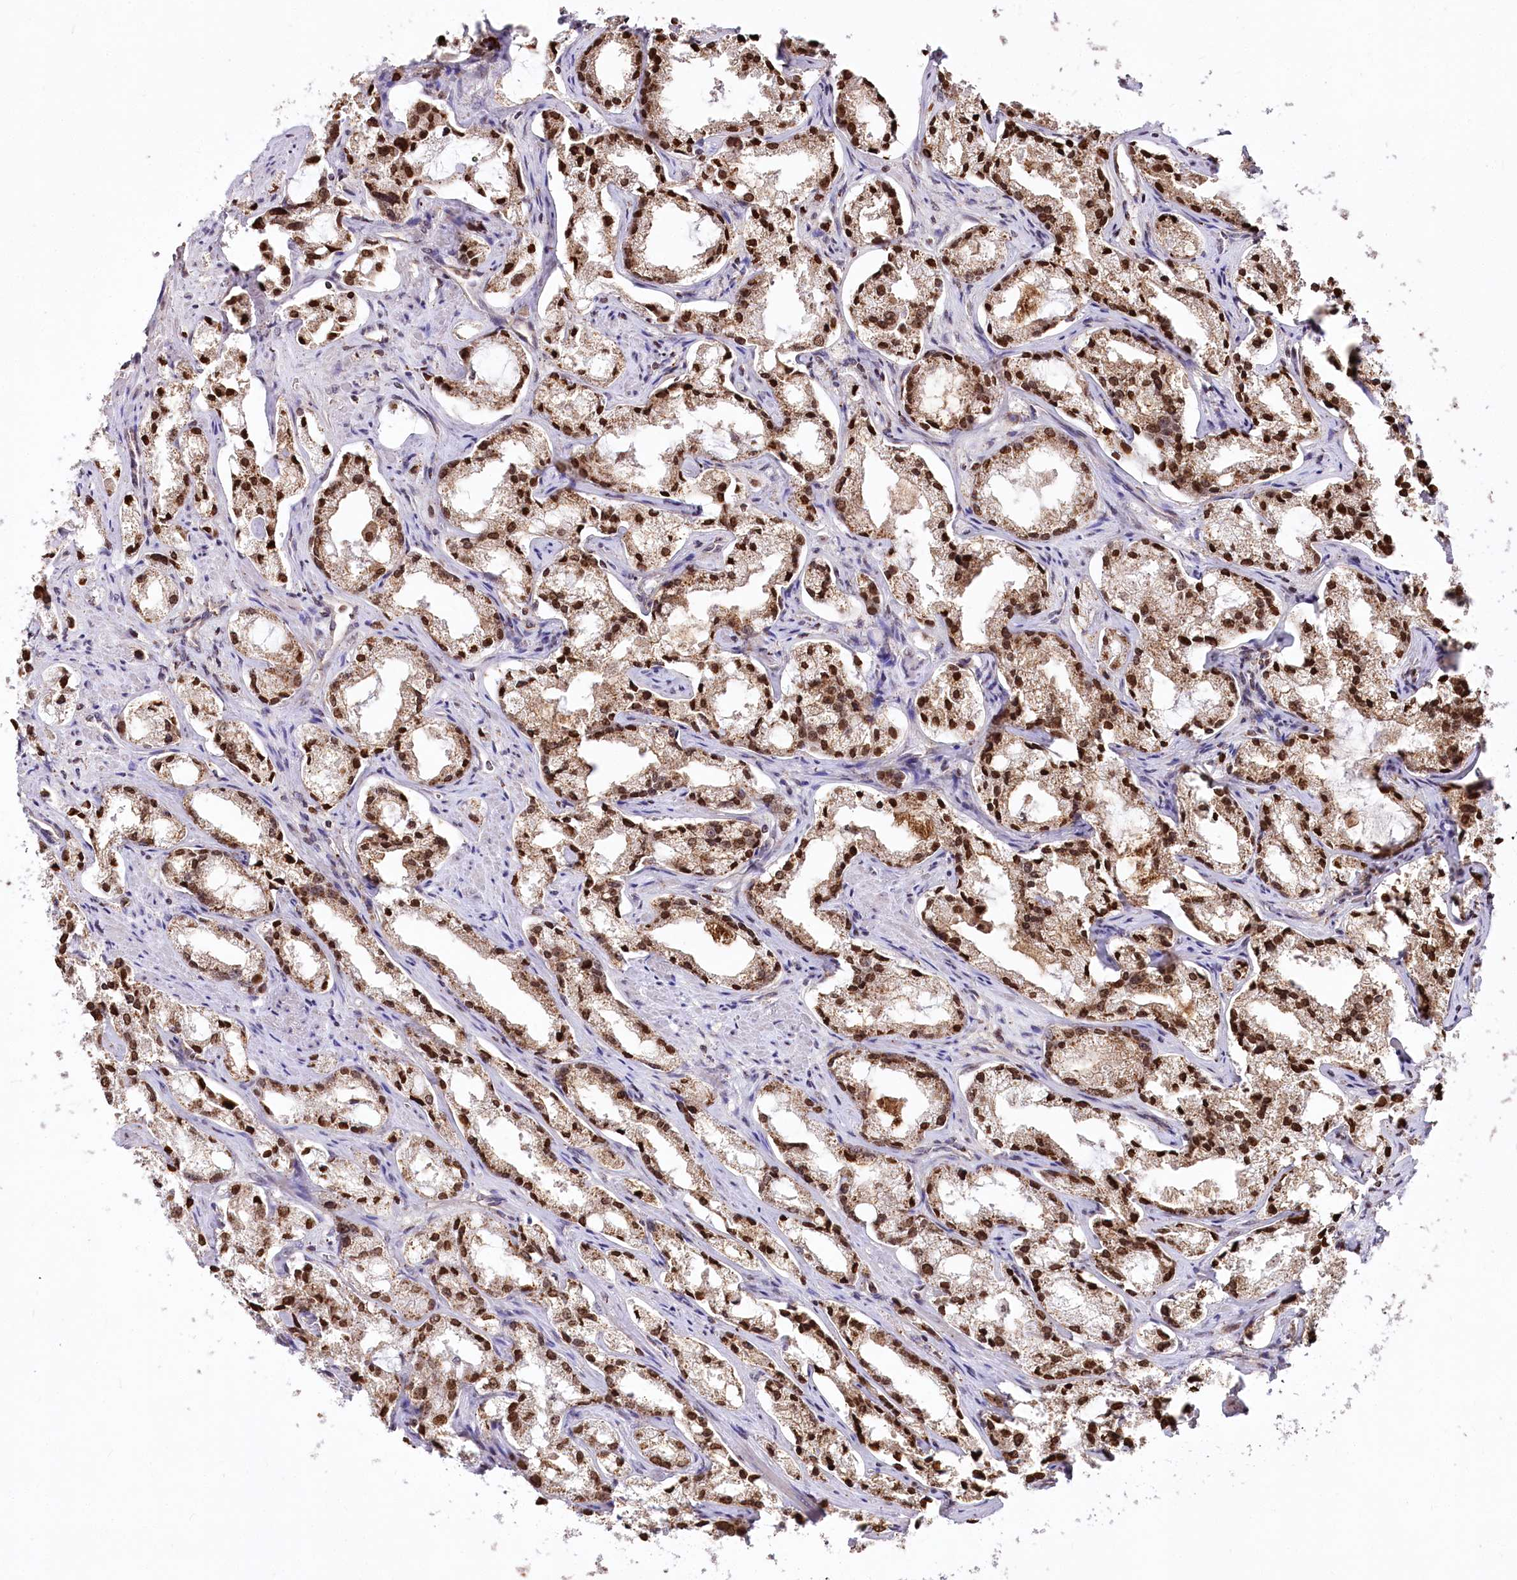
{"staining": {"intensity": "strong", "quantity": ">75%", "location": "nuclear"}, "tissue": "prostate cancer", "cell_type": "Tumor cells", "image_type": "cancer", "snomed": [{"axis": "morphology", "description": "Adenocarcinoma, High grade"}, {"axis": "topography", "description": "Prostate"}], "caption": "The photomicrograph shows a brown stain indicating the presence of a protein in the nuclear of tumor cells in prostate cancer (high-grade adenocarcinoma).", "gene": "ZFYVE27", "patient": {"sex": "male", "age": 66}}